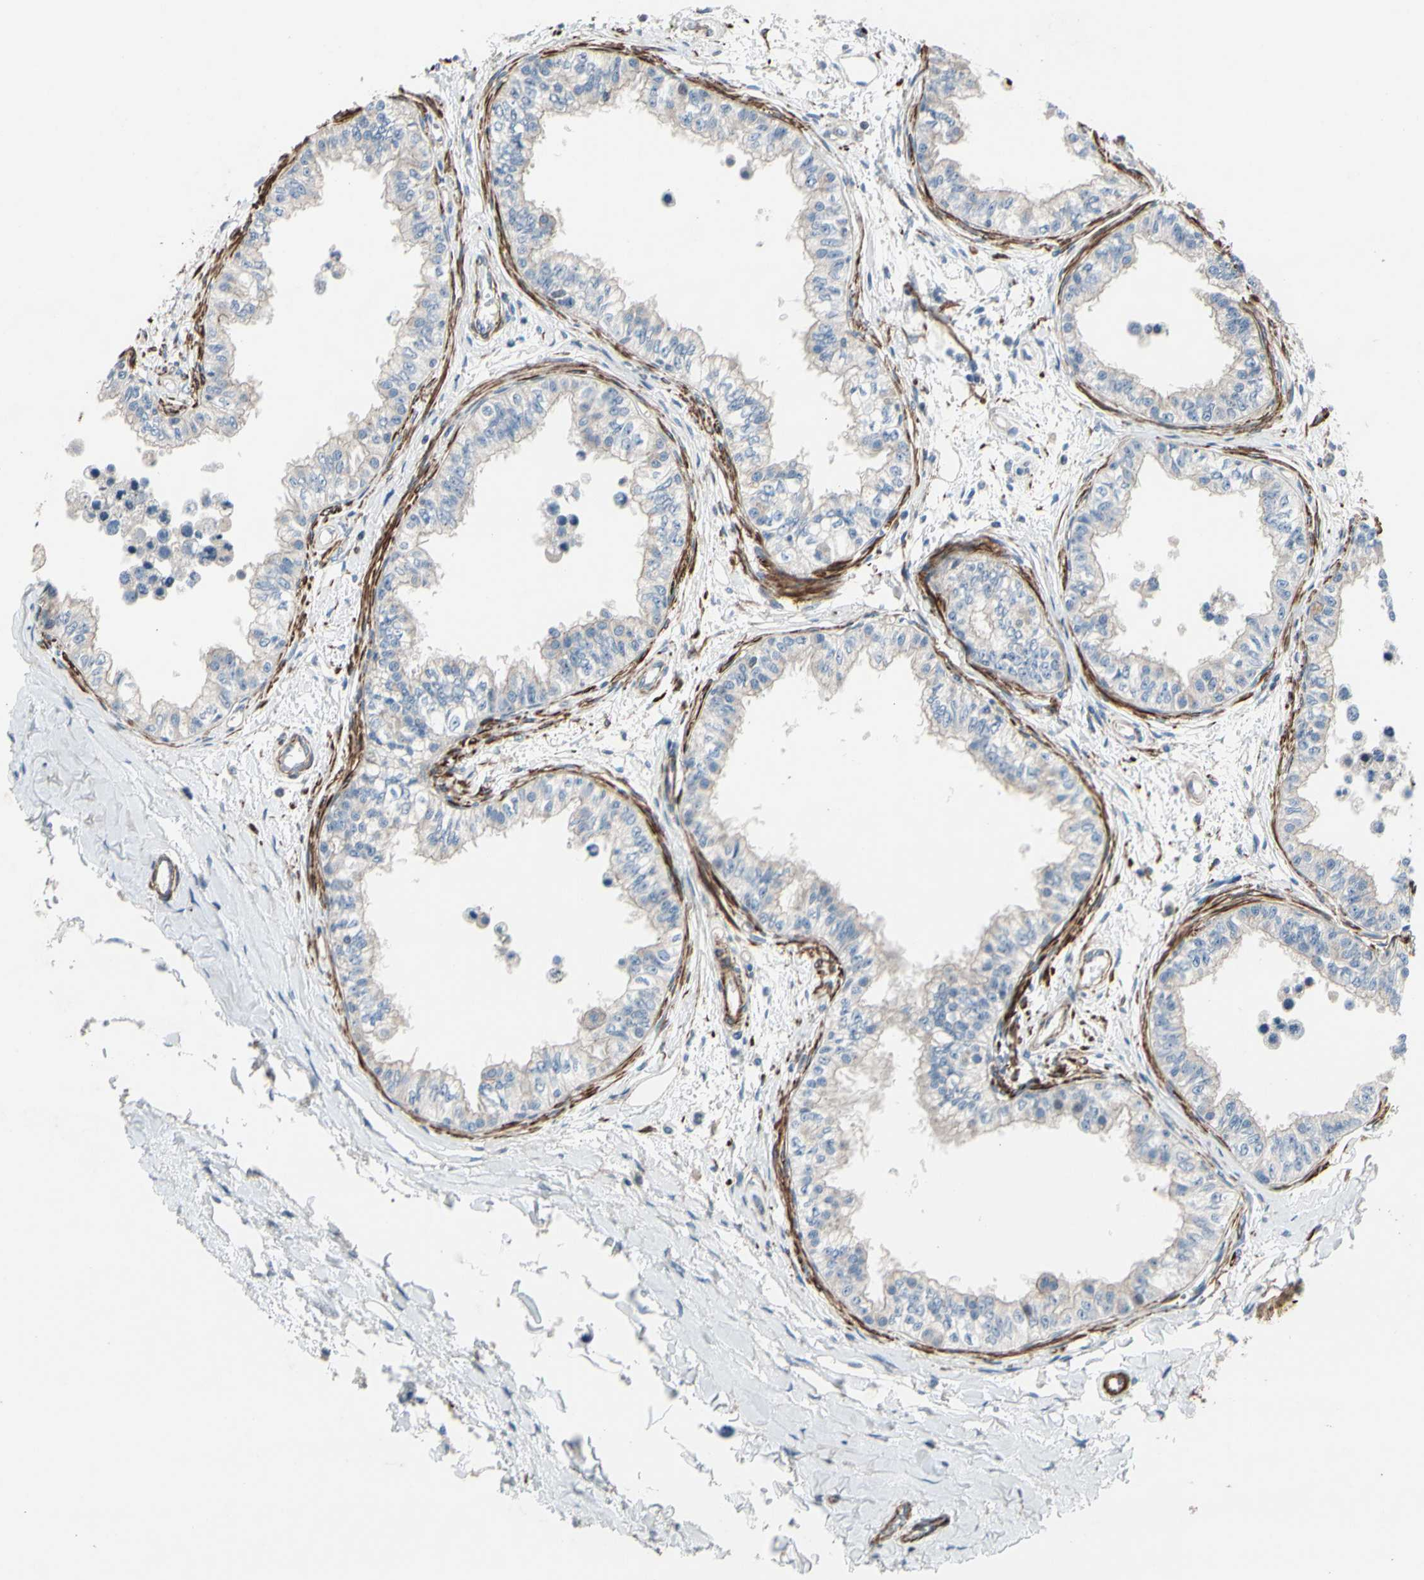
{"staining": {"intensity": "moderate", "quantity": "<25%", "location": "cytoplasmic/membranous"}, "tissue": "epididymis", "cell_type": "Glandular cells", "image_type": "normal", "snomed": [{"axis": "morphology", "description": "Normal tissue, NOS"}, {"axis": "morphology", "description": "Adenocarcinoma, metastatic, NOS"}, {"axis": "topography", "description": "Testis"}, {"axis": "topography", "description": "Epididymis"}], "caption": "Moderate cytoplasmic/membranous staining for a protein is present in about <25% of glandular cells of benign epididymis using IHC.", "gene": "TPM1", "patient": {"sex": "male", "age": 26}}